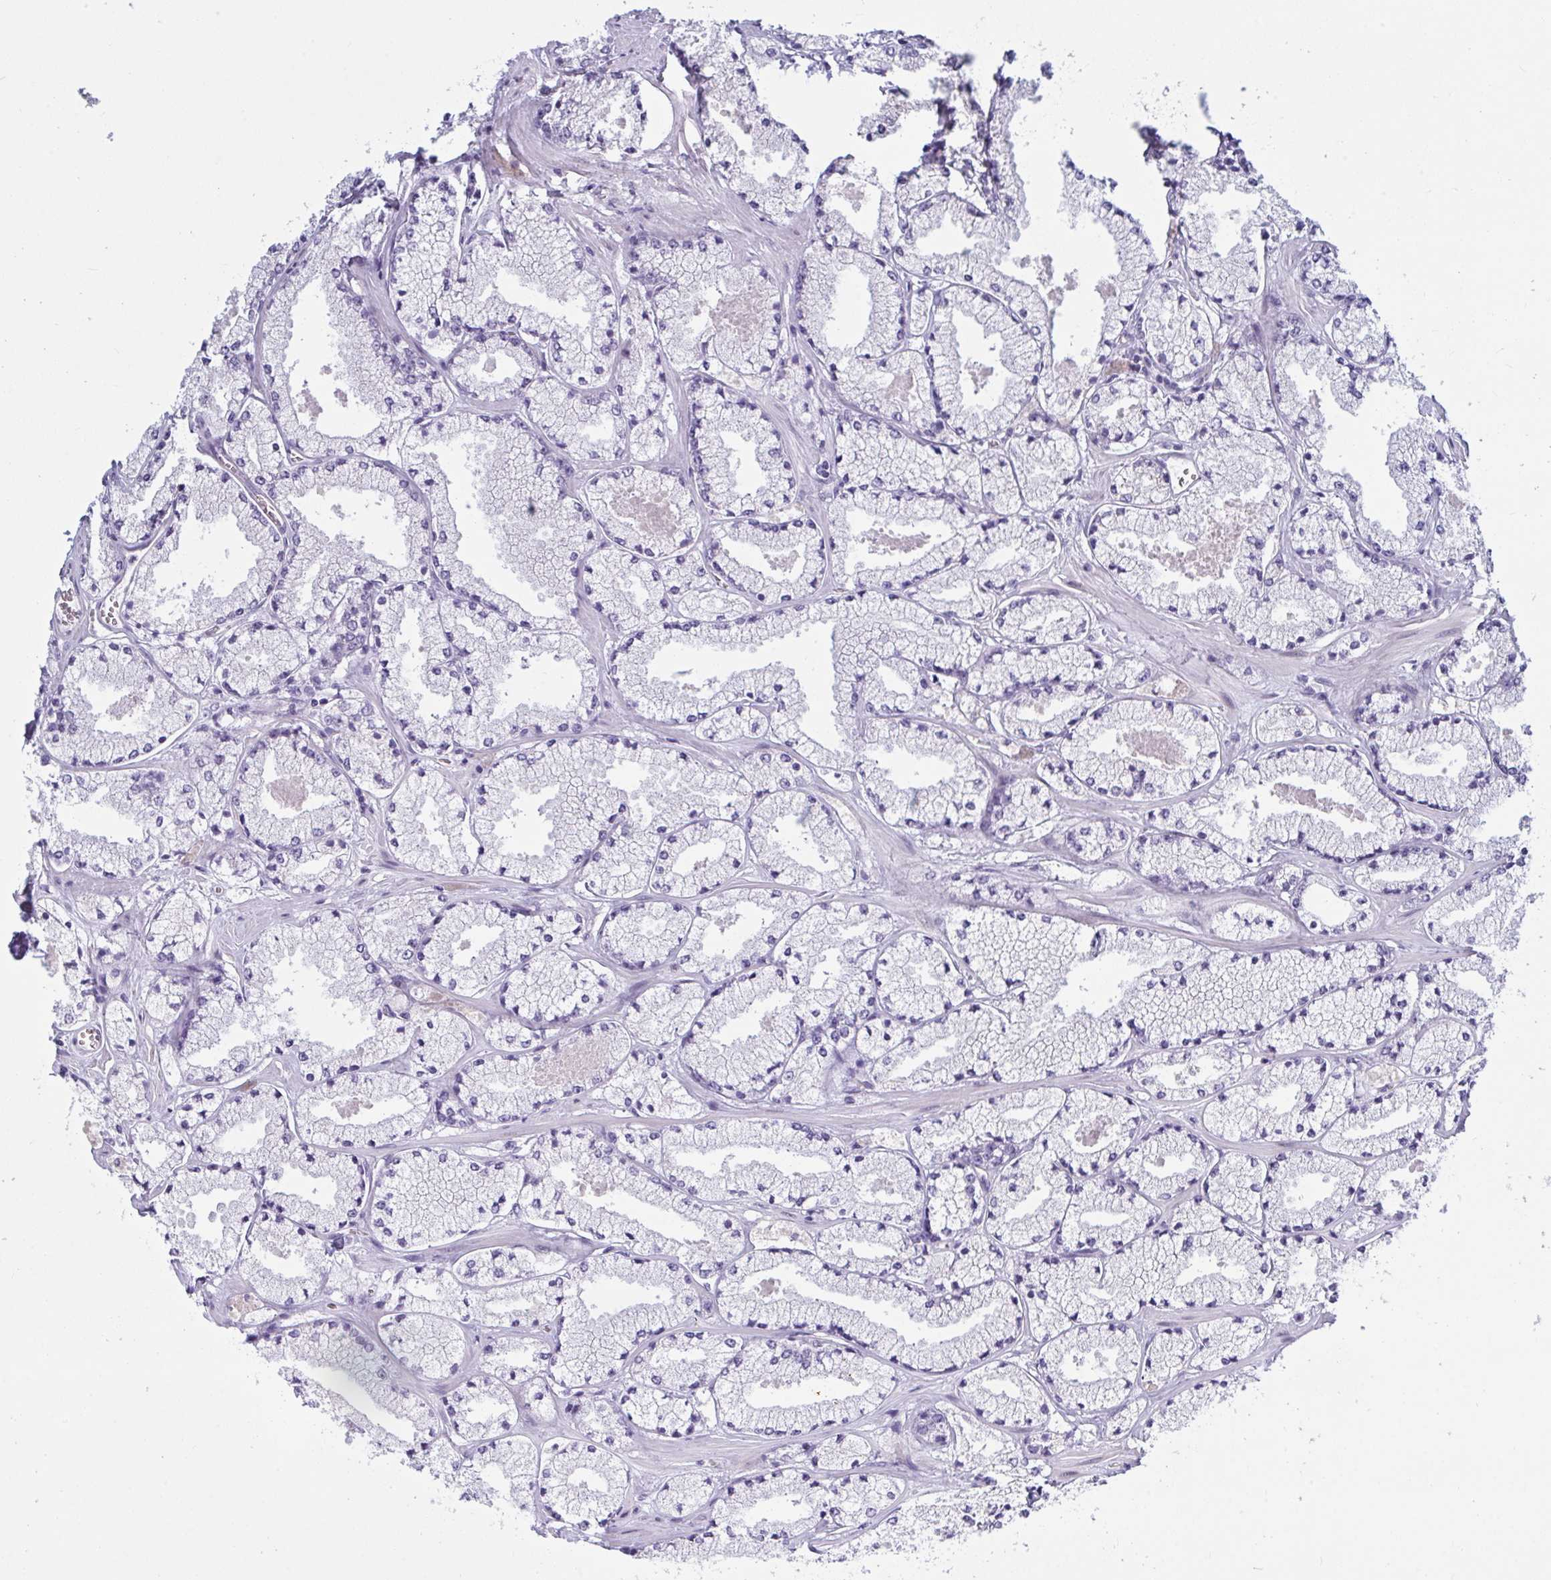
{"staining": {"intensity": "weak", "quantity": "<25%", "location": "cytoplasmic/membranous"}, "tissue": "prostate cancer", "cell_type": "Tumor cells", "image_type": "cancer", "snomed": [{"axis": "morphology", "description": "Adenocarcinoma, High grade"}, {"axis": "topography", "description": "Prostate"}], "caption": "This is an immunohistochemistry (IHC) photomicrograph of prostate cancer (high-grade adenocarcinoma). There is no staining in tumor cells.", "gene": "TANK", "patient": {"sex": "male", "age": 63}}